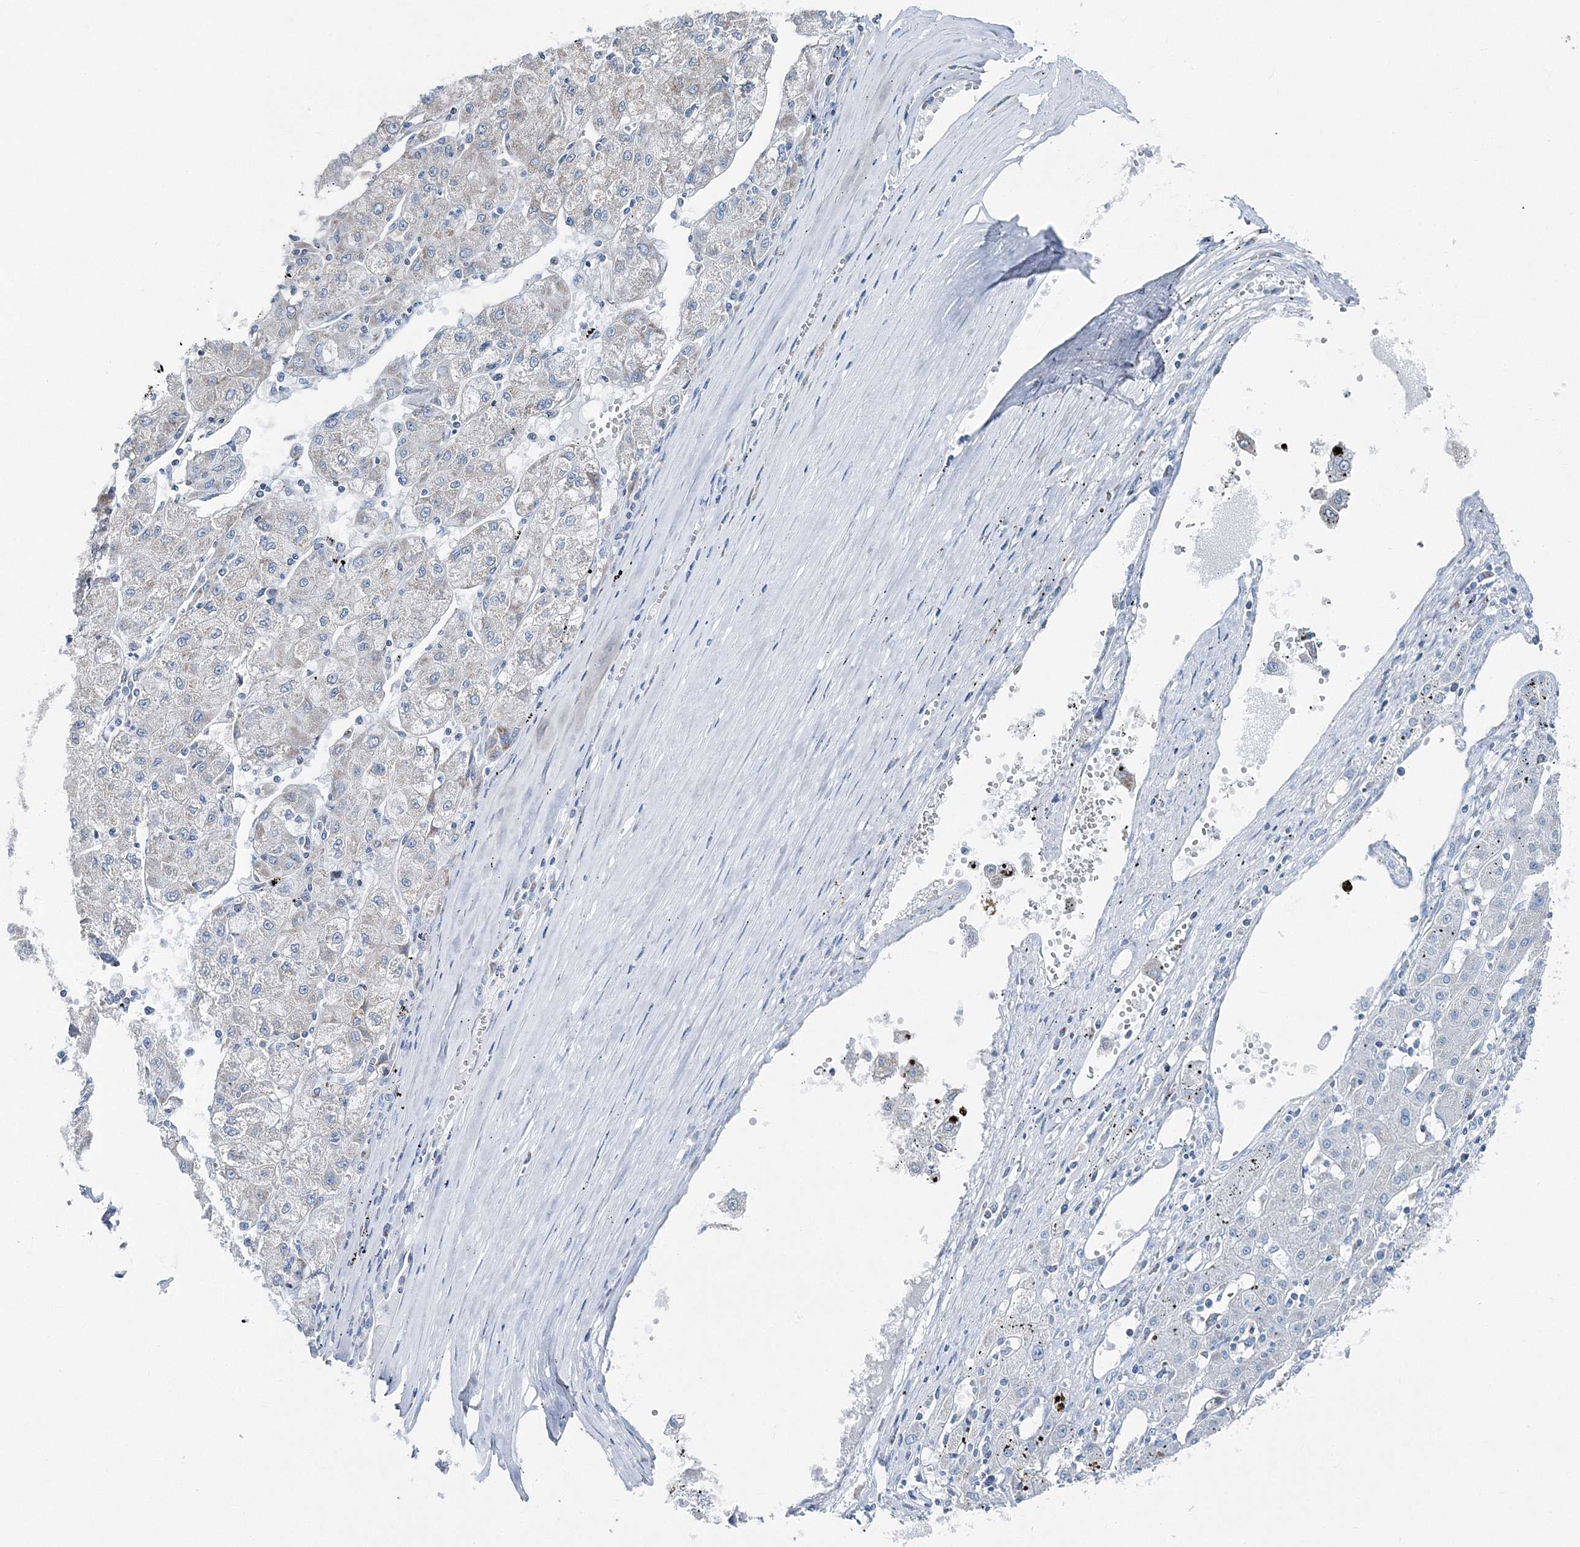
{"staining": {"intensity": "negative", "quantity": "none", "location": "none"}, "tissue": "liver cancer", "cell_type": "Tumor cells", "image_type": "cancer", "snomed": [{"axis": "morphology", "description": "Carcinoma, Hepatocellular, NOS"}, {"axis": "topography", "description": "Liver"}], "caption": "Image shows no protein positivity in tumor cells of hepatocellular carcinoma (liver) tissue. The staining was performed using DAB to visualize the protein expression in brown, while the nuclei were stained in blue with hematoxylin (Magnification: 20x).", "gene": "GABARAPL2", "patient": {"sex": "male", "age": 72}}